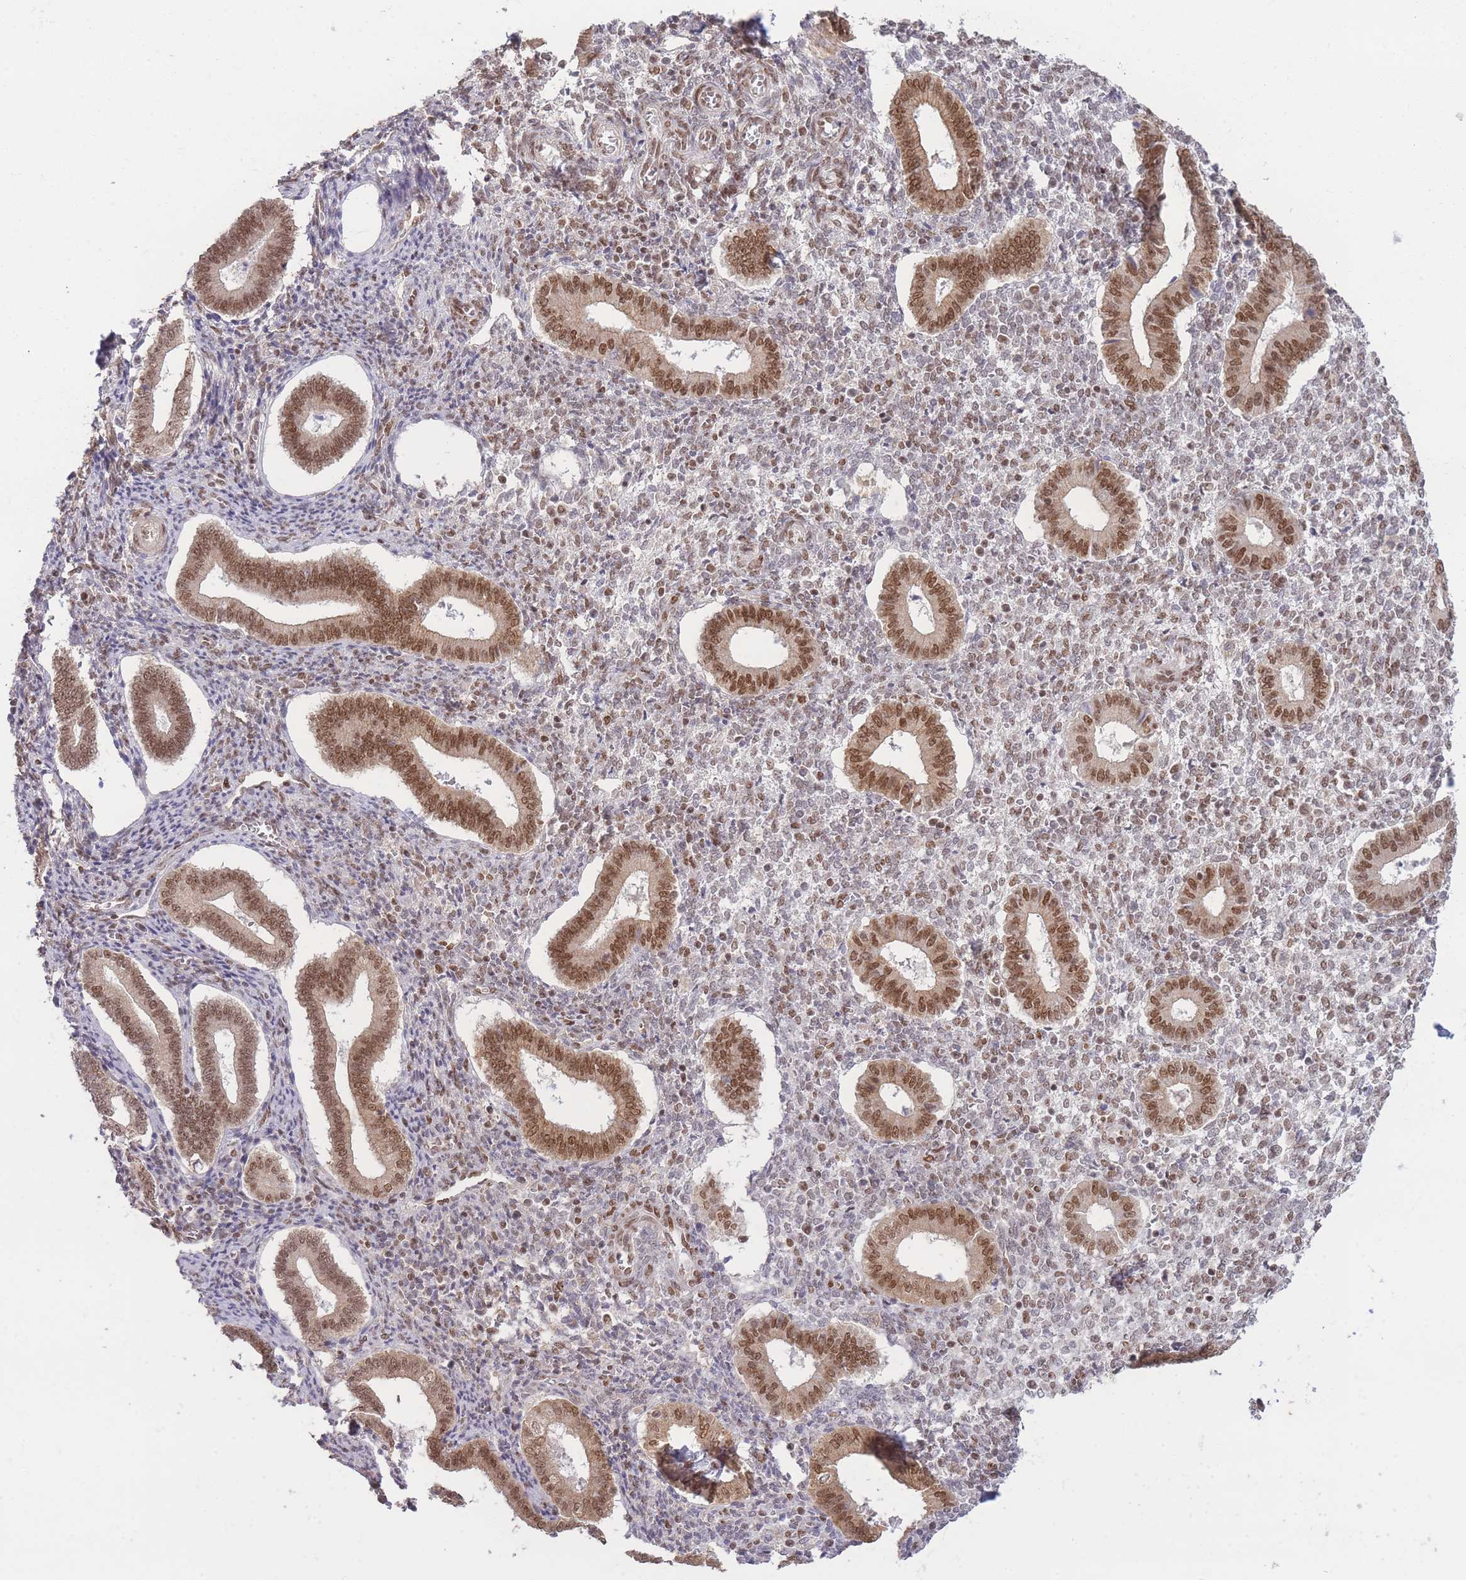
{"staining": {"intensity": "moderate", "quantity": ">75%", "location": "nuclear"}, "tissue": "endometrium", "cell_type": "Cells in endometrial stroma", "image_type": "normal", "snomed": [{"axis": "morphology", "description": "Normal tissue, NOS"}, {"axis": "topography", "description": "Endometrium"}], "caption": "A histopathology image of endometrium stained for a protein reveals moderate nuclear brown staining in cells in endometrial stroma.", "gene": "CARD8", "patient": {"sex": "female", "age": 44}}